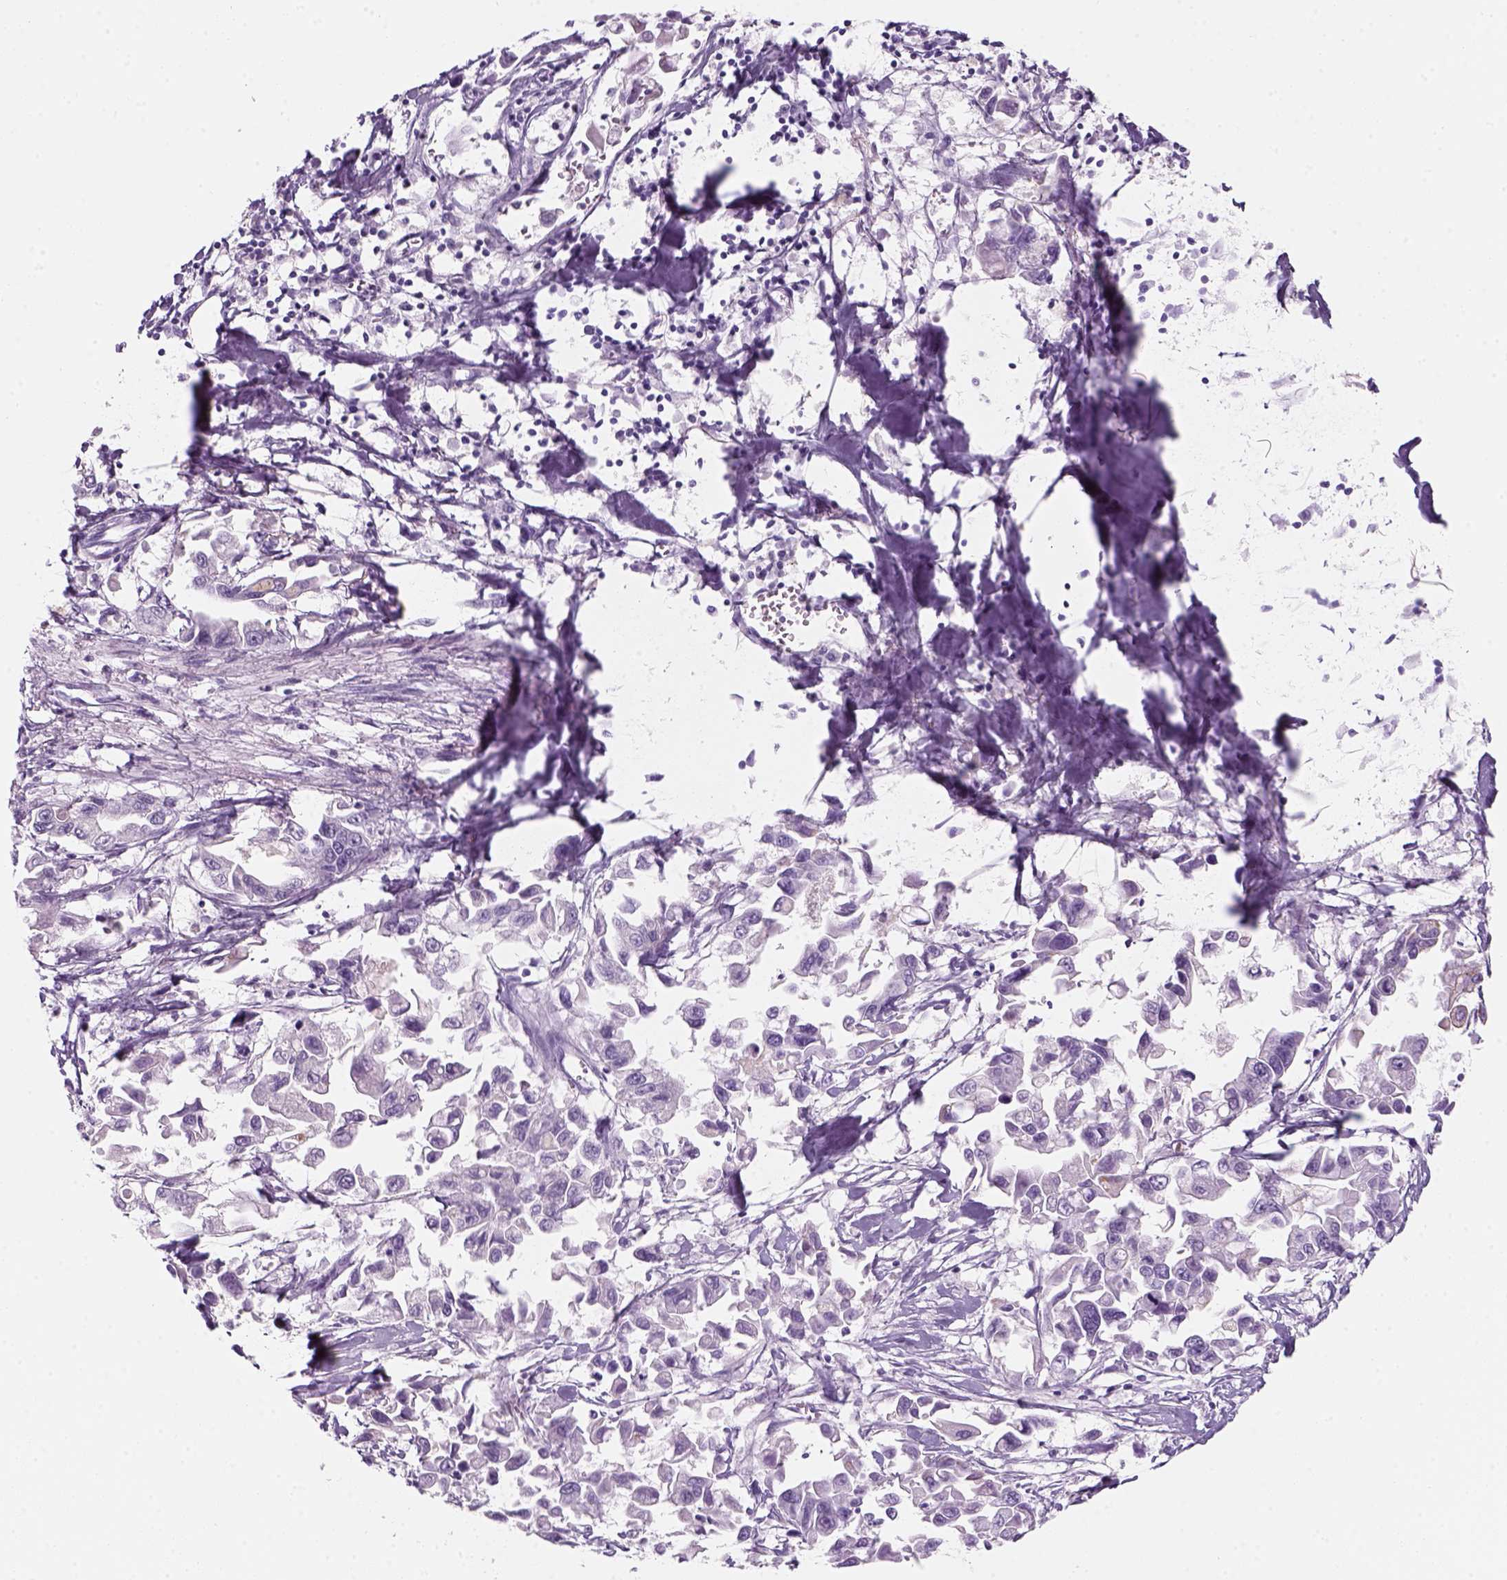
{"staining": {"intensity": "negative", "quantity": "none", "location": "none"}, "tissue": "pancreatic cancer", "cell_type": "Tumor cells", "image_type": "cancer", "snomed": [{"axis": "morphology", "description": "Adenocarcinoma, NOS"}, {"axis": "topography", "description": "Pancreas"}], "caption": "Immunohistochemical staining of human pancreatic cancer (adenocarcinoma) demonstrates no significant expression in tumor cells.", "gene": "KRTAP11-1", "patient": {"sex": "female", "age": 83}}